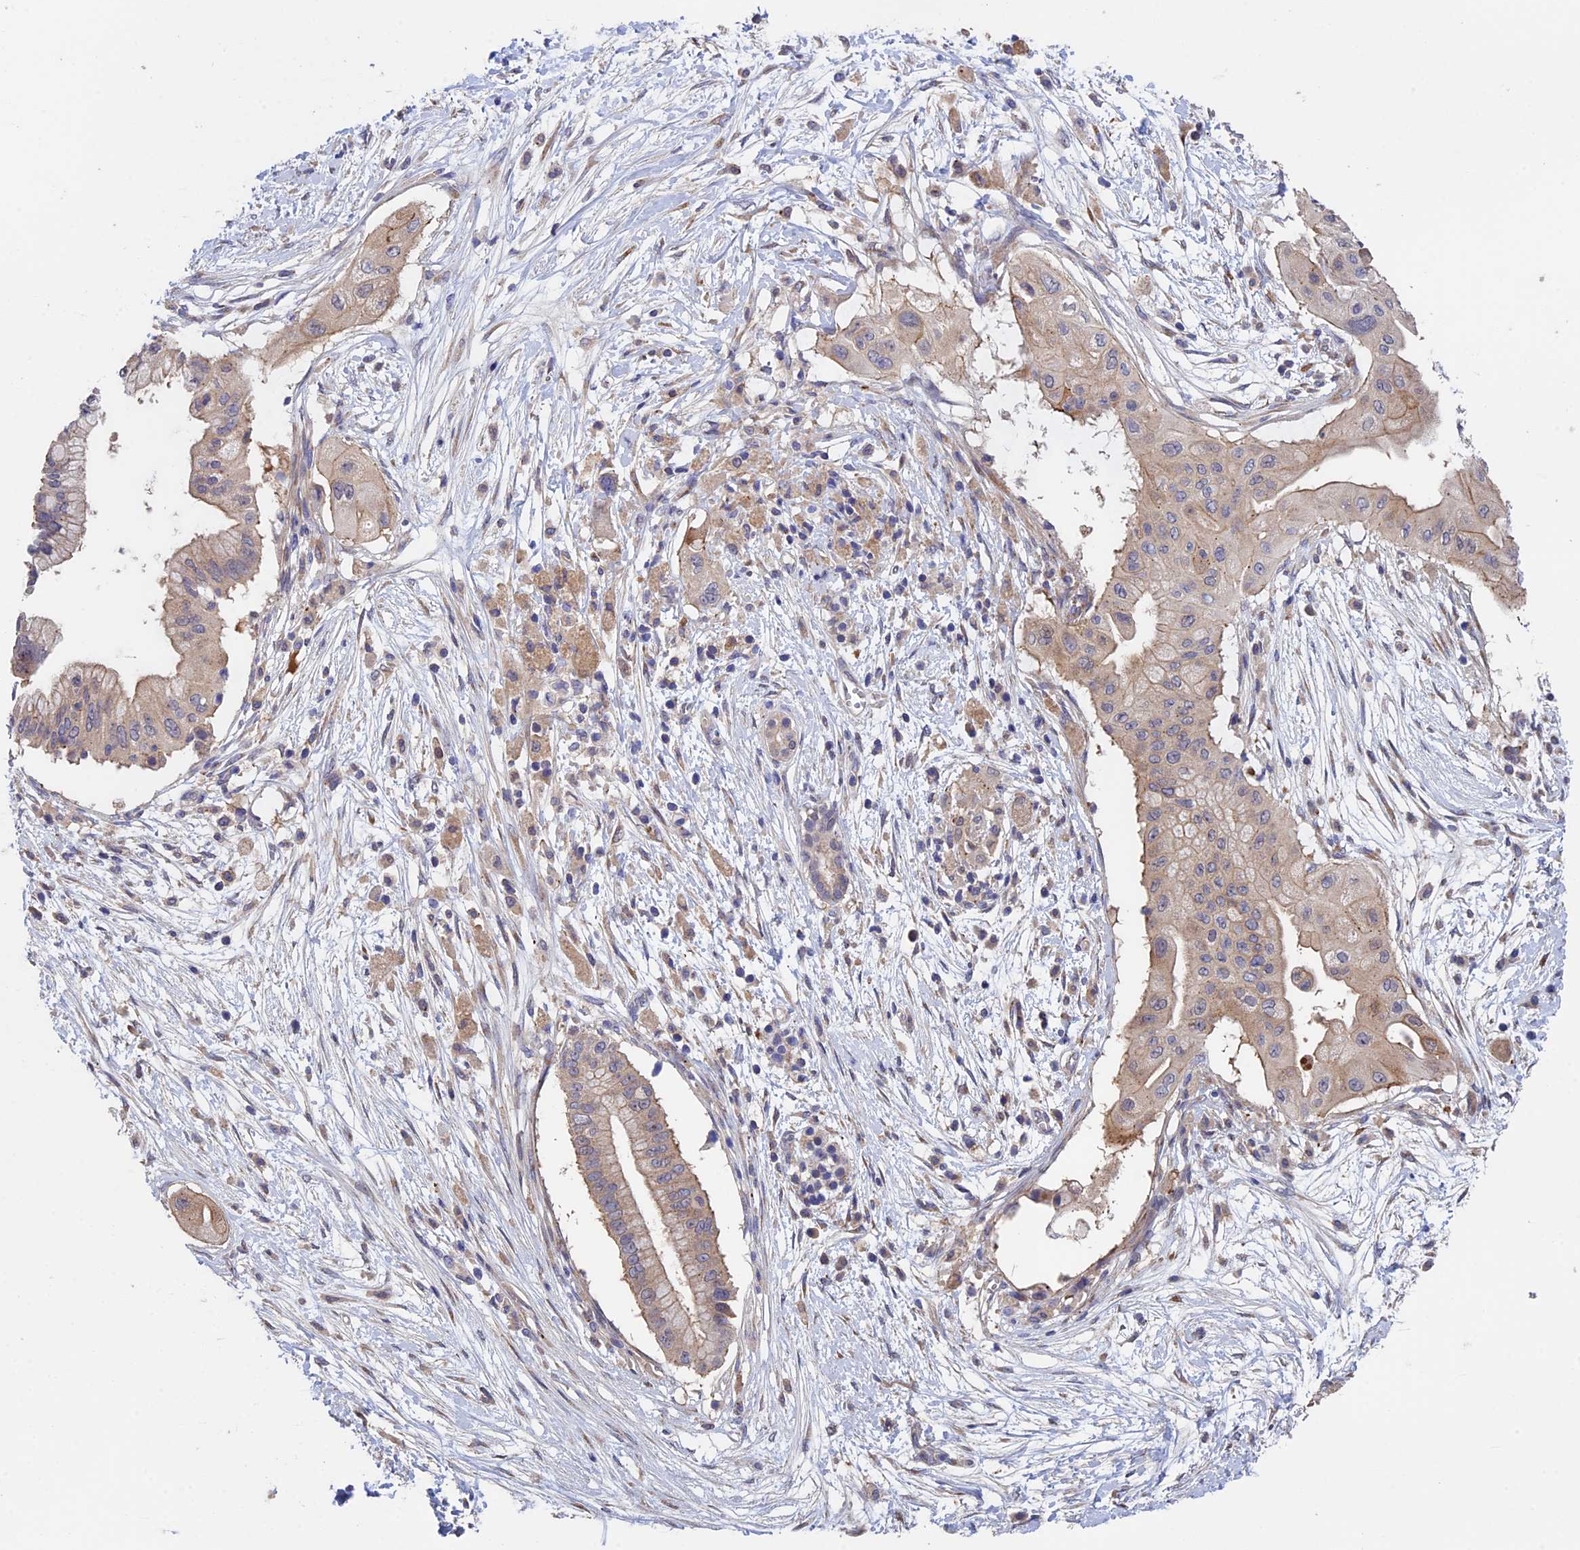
{"staining": {"intensity": "weak", "quantity": "<25%", "location": "cytoplasmic/membranous"}, "tissue": "pancreatic cancer", "cell_type": "Tumor cells", "image_type": "cancer", "snomed": [{"axis": "morphology", "description": "Adenocarcinoma, NOS"}, {"axis": "topography", "description": "Pancreas"}], "caption": "The immunohistochemistry (IHC) micrograph has no significant staining in tumor cells of adenocarcinoma (pancreatic) tissue.", "gene": "LCMT1", "patient": {"sex": "male", "age": 68}}